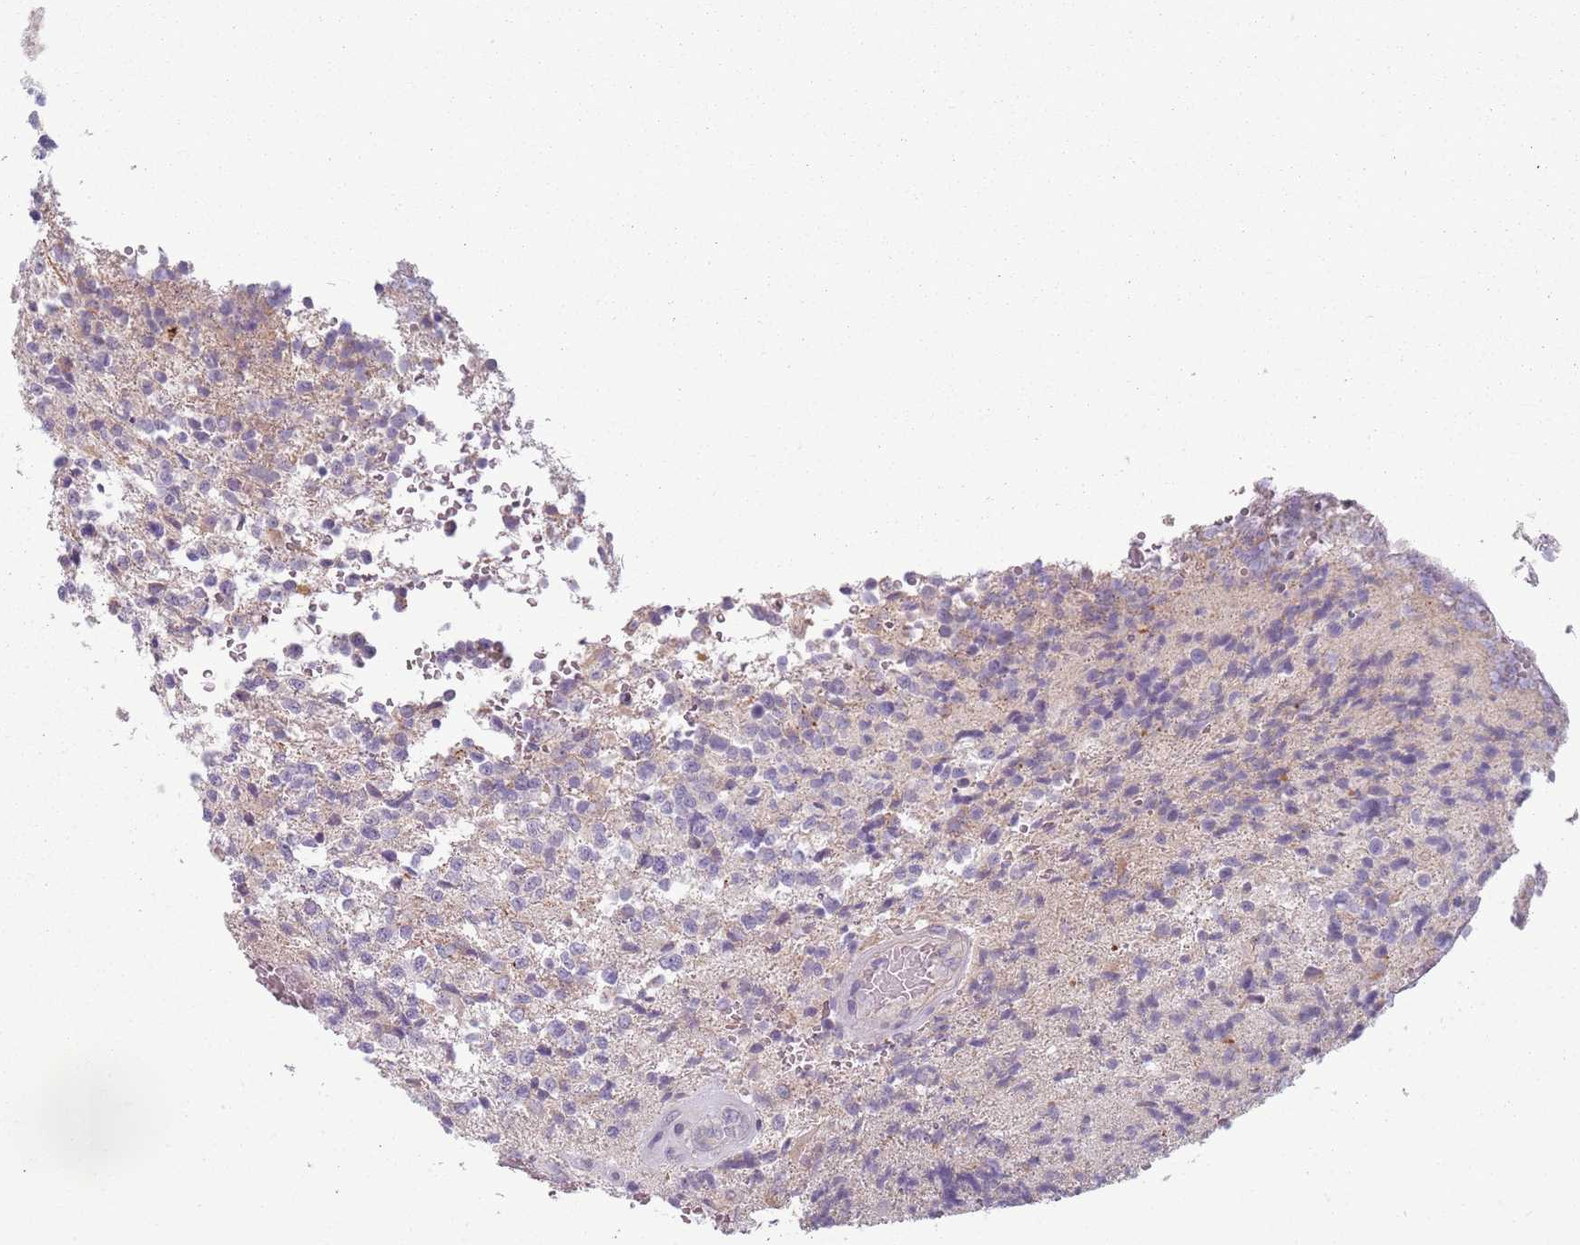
{"staining": {"intensity": "negative", "quantity": "none", "location": "none"}, "tissue": "glioma", "cell_type": "Tumor cells", "image_type": "cancer", "snomed": [{"axis": "morphology", "description": "Glioma, malignant, High grade"}, {"axis": "topography", "description": "Brain"}], "caption": "A high-resolution image shows immunohistochemistry (IHC) staining of malignant glioma (high-grade), which demonstrates no significant staining in tumor cells. The staining was performed using DAB (3,3'-diaminobenzidine) to visualize the protein expression in brown, while the nuclei were stained in blue with hematoxylin (Magnification: 20x).", "gene": "TLCD2", "patient": {"sex": "male", "age": 56}}